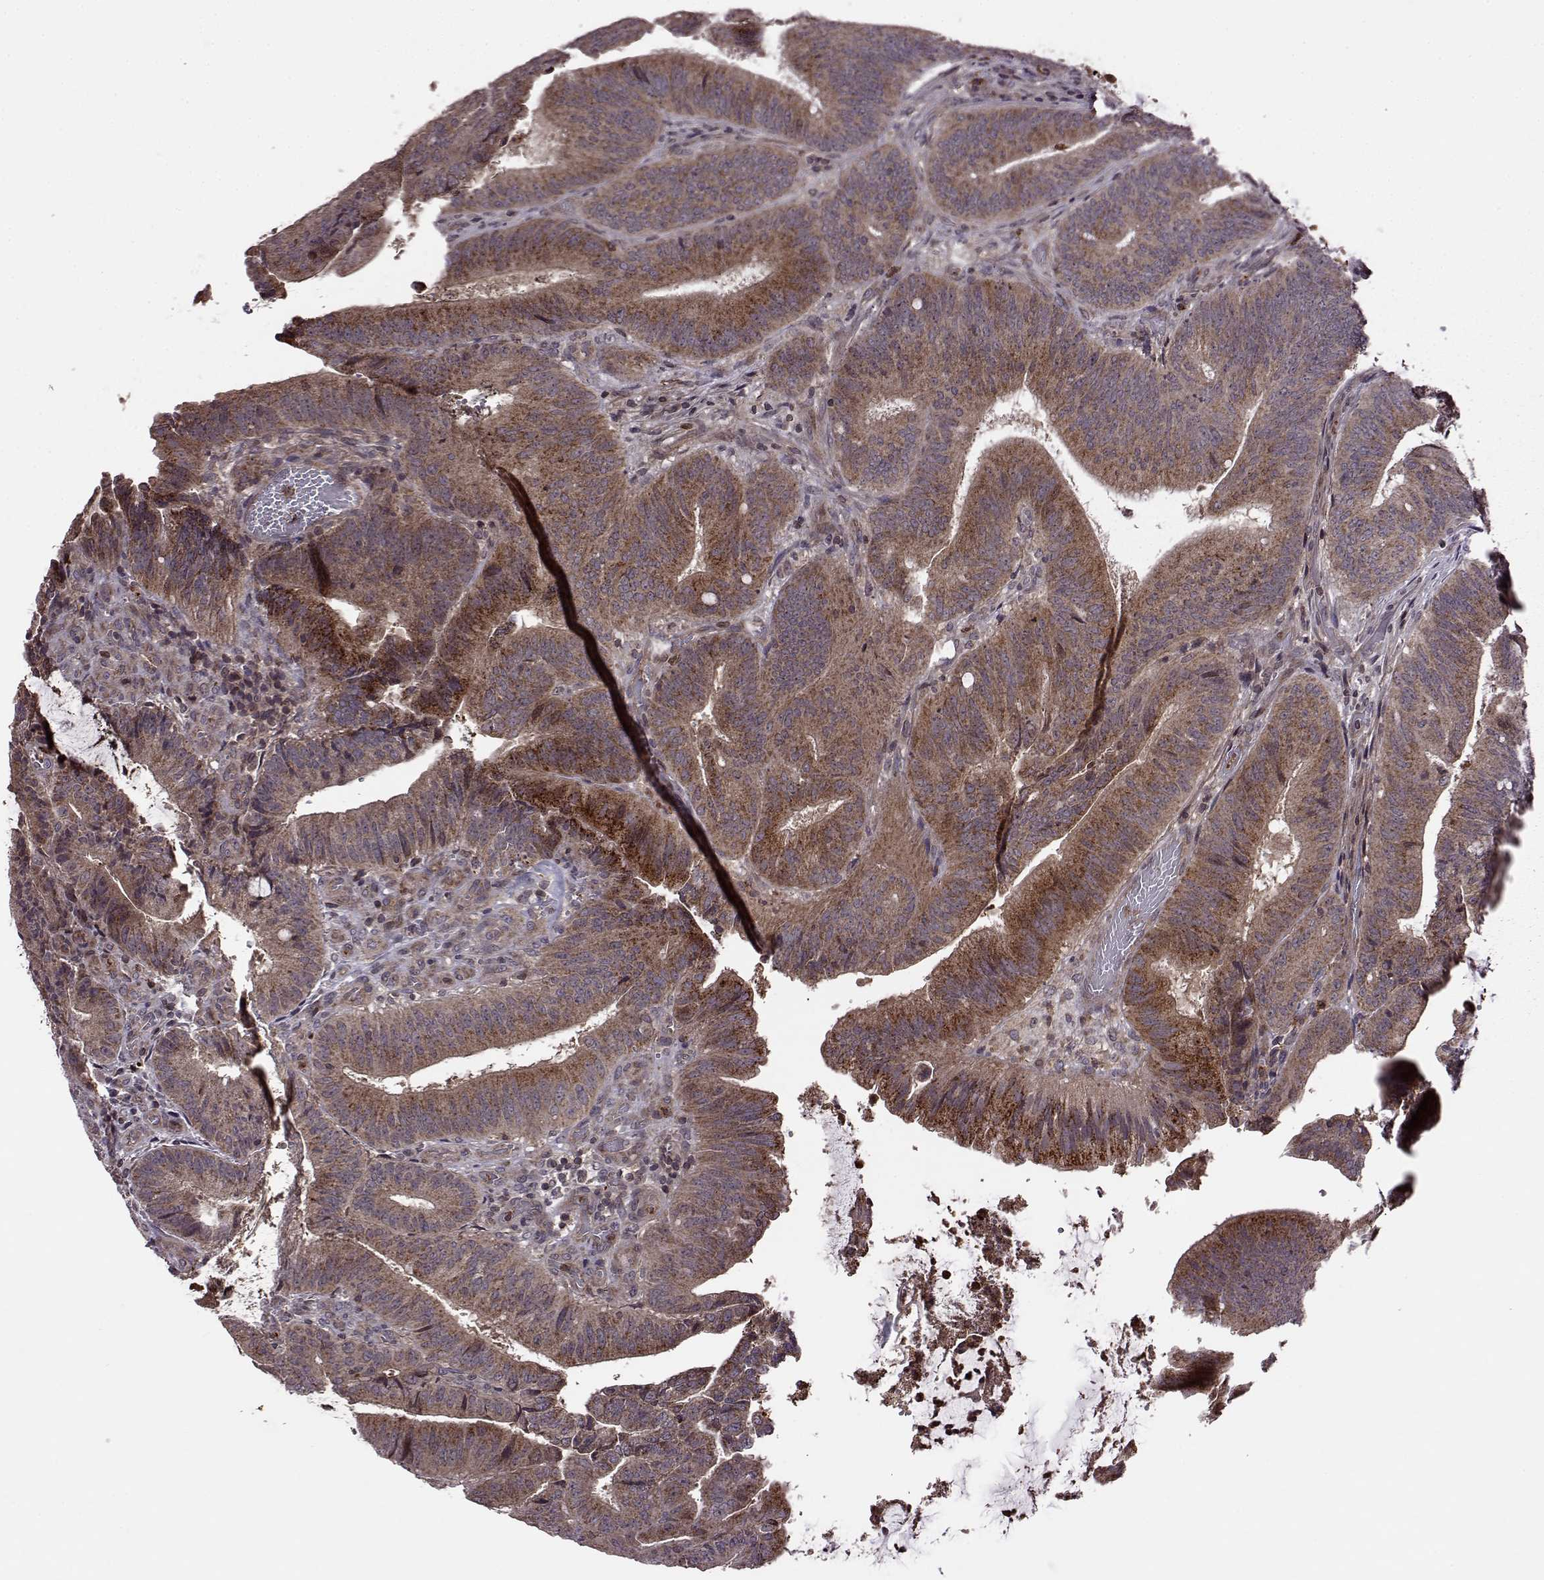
{"staining": {"intensity": "moderate", "quantity": "25%-75%", "location": "cytoplasmic/membranous"}, "tissue": "colorectal cancer", "cell_type": "Tumor cells", "image_type": "cancer", "snomed": [{"axis": "morphology", "description": "Adenocarcinoma, NOS"}, {"axis": "topography", "description": "Colon"}], "caption": "Colorectal cancer (adenocarcinoma) was stained to show a protein in brown. There is medium levels of moderate cytoplasmic/membranous positivity in approximately 25%-75% of tumor cells. Ihc stains the protein in brown and the nuclei are stained blue.", "gene": "TRMU", "patient": {"sex": "female", "age": 43}}